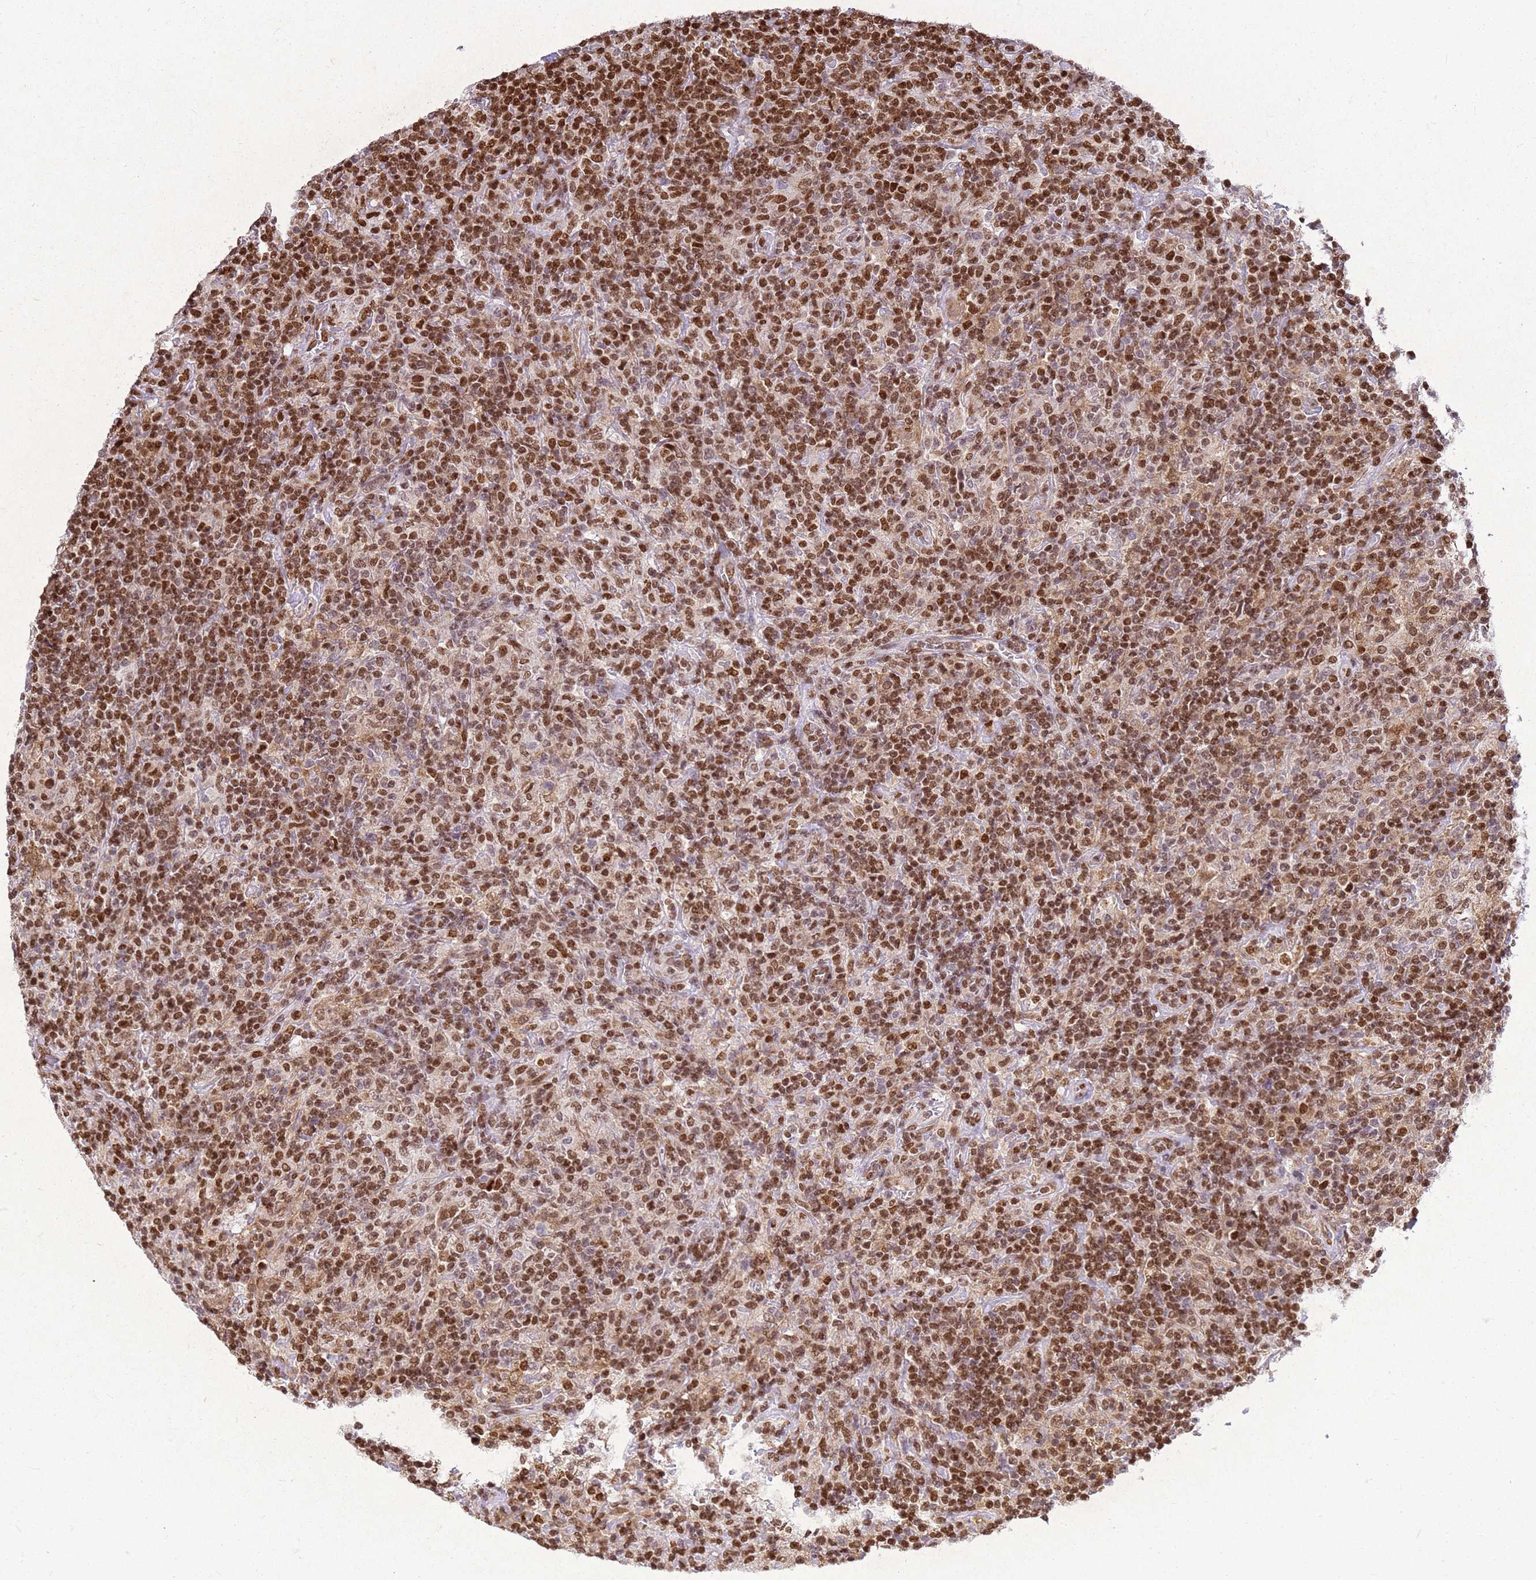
{"staining": {"intensity": "moderate", "quantity": "<25%", "location": "nuclear"}, "tissue": "lymphoma", "cell_type": "Tumor cells", "image_type": "cancer", "snomed": [{"axis": "morphology", "description": "Hodgkin's disease, NOS"}, {"axis": "topography", "description": "Lymph node"}], "caption": "An image of human Hodgkin's disease stained for a protein exhibits moderate nuclear brown staining in tumor cells. (DAB (3,3'-diaminobenzidine) = brown stain, brightfield microscopy at high magnification).", "gene": "APEX1", "patient": {"sex": "male", "age": 70}}